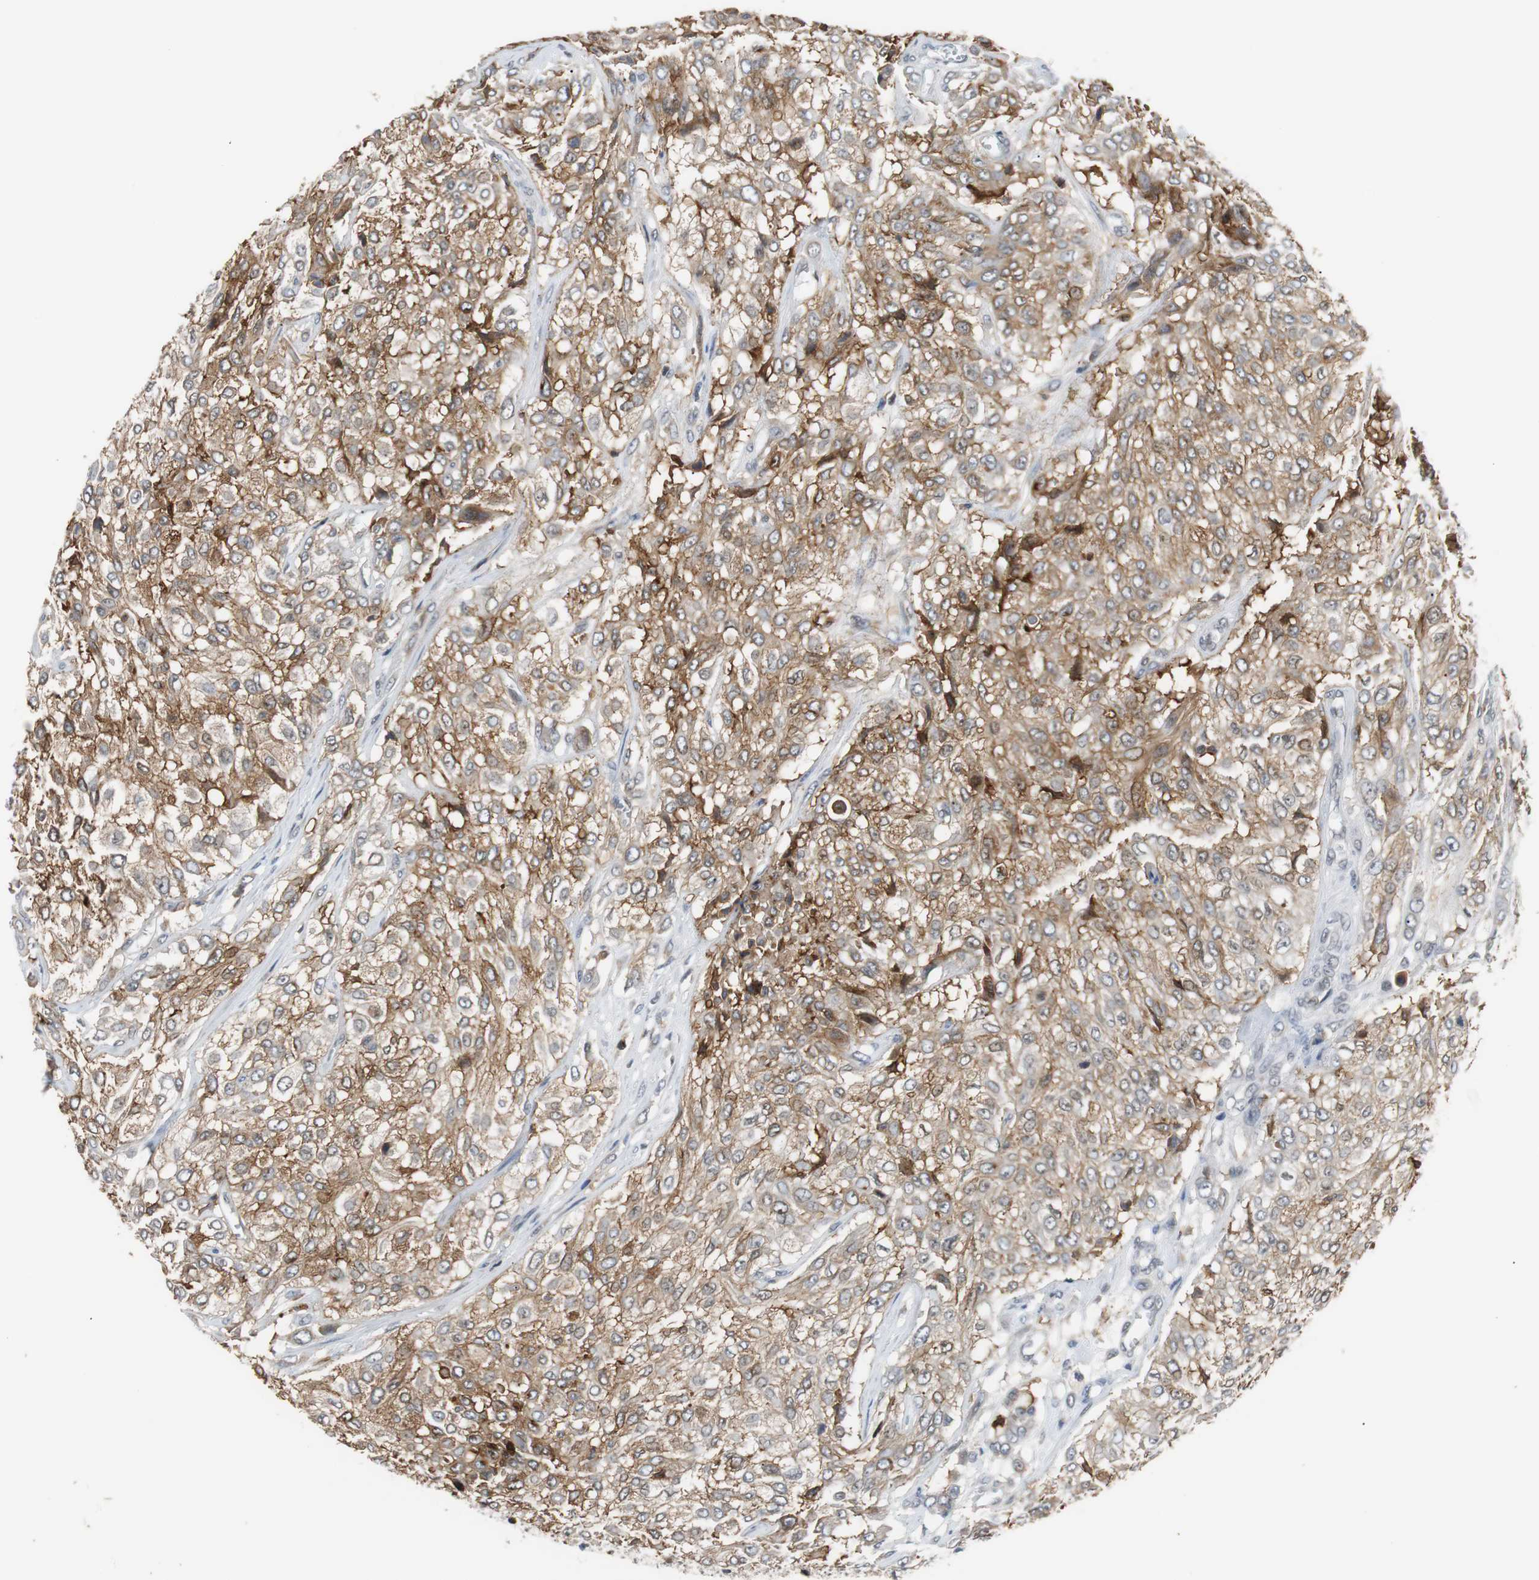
{"staining": {"intensity": "moderate", "quantity": ">75%", "location": "cytoplasmic/membranous"}, "tissue": "urothelial cancer", "cell_type": "Tumor cells", "image_type": "cancer", "snomed": [{"axis": "morphology", "description": "Urothelial carcinoma, High grade"}, {"axis": "topography", "description": "Urinary bladder"}], "caption": "High-grade urothelial carcinoma stained with immunohistochemistry demonstrates moderate cytoplasmic/membranous expression in approximately >75% of tumor cells. The staining was performed using DAB (3,3'-diaminobenzidine), with brown indicating positive protein expression. Nuclei are stained blue with hematoxylin.", "gene": "SIRT1", "patient": {"sex": "male", "age": 57}}